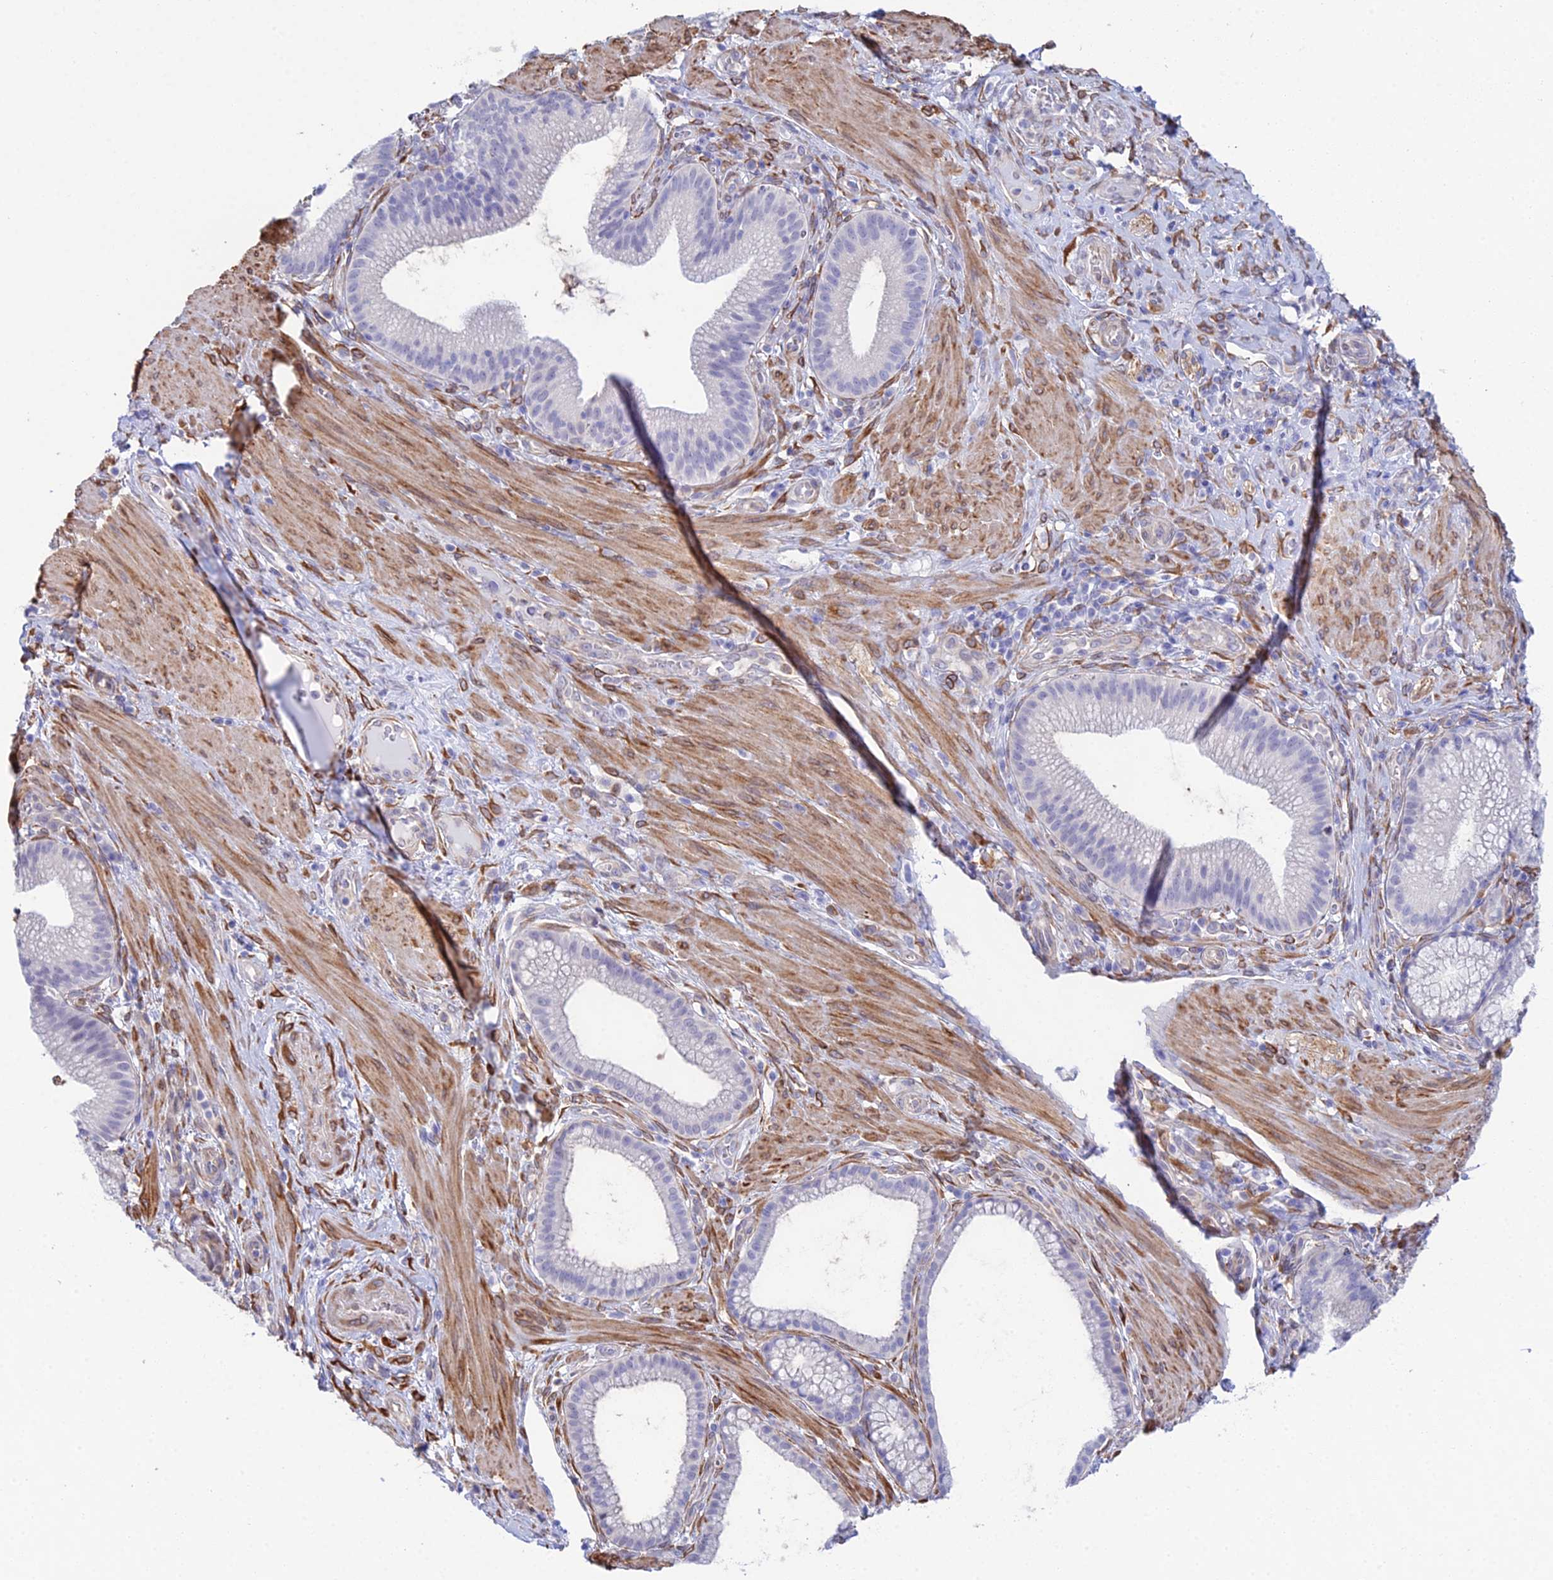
{"staining": {"intensity": "negative", "quantity": "none", "location": "none"}, "tissue": "pancreatic cancer", "cell_type": "Tumor cells", "image_type": "cancer", "snomed": [{"axis": "morphology", "description": "Adenocarcinoma, NOS"}, {"axis": "topography", "description": "Pancreas"}], "caption": "Pancreatic adenocarcinoma was stained to show a protein in brown. There is no significant positivity in tumor cells.", "gene": "MXRA7", "patient": {"sex": "male", "age": 72}}